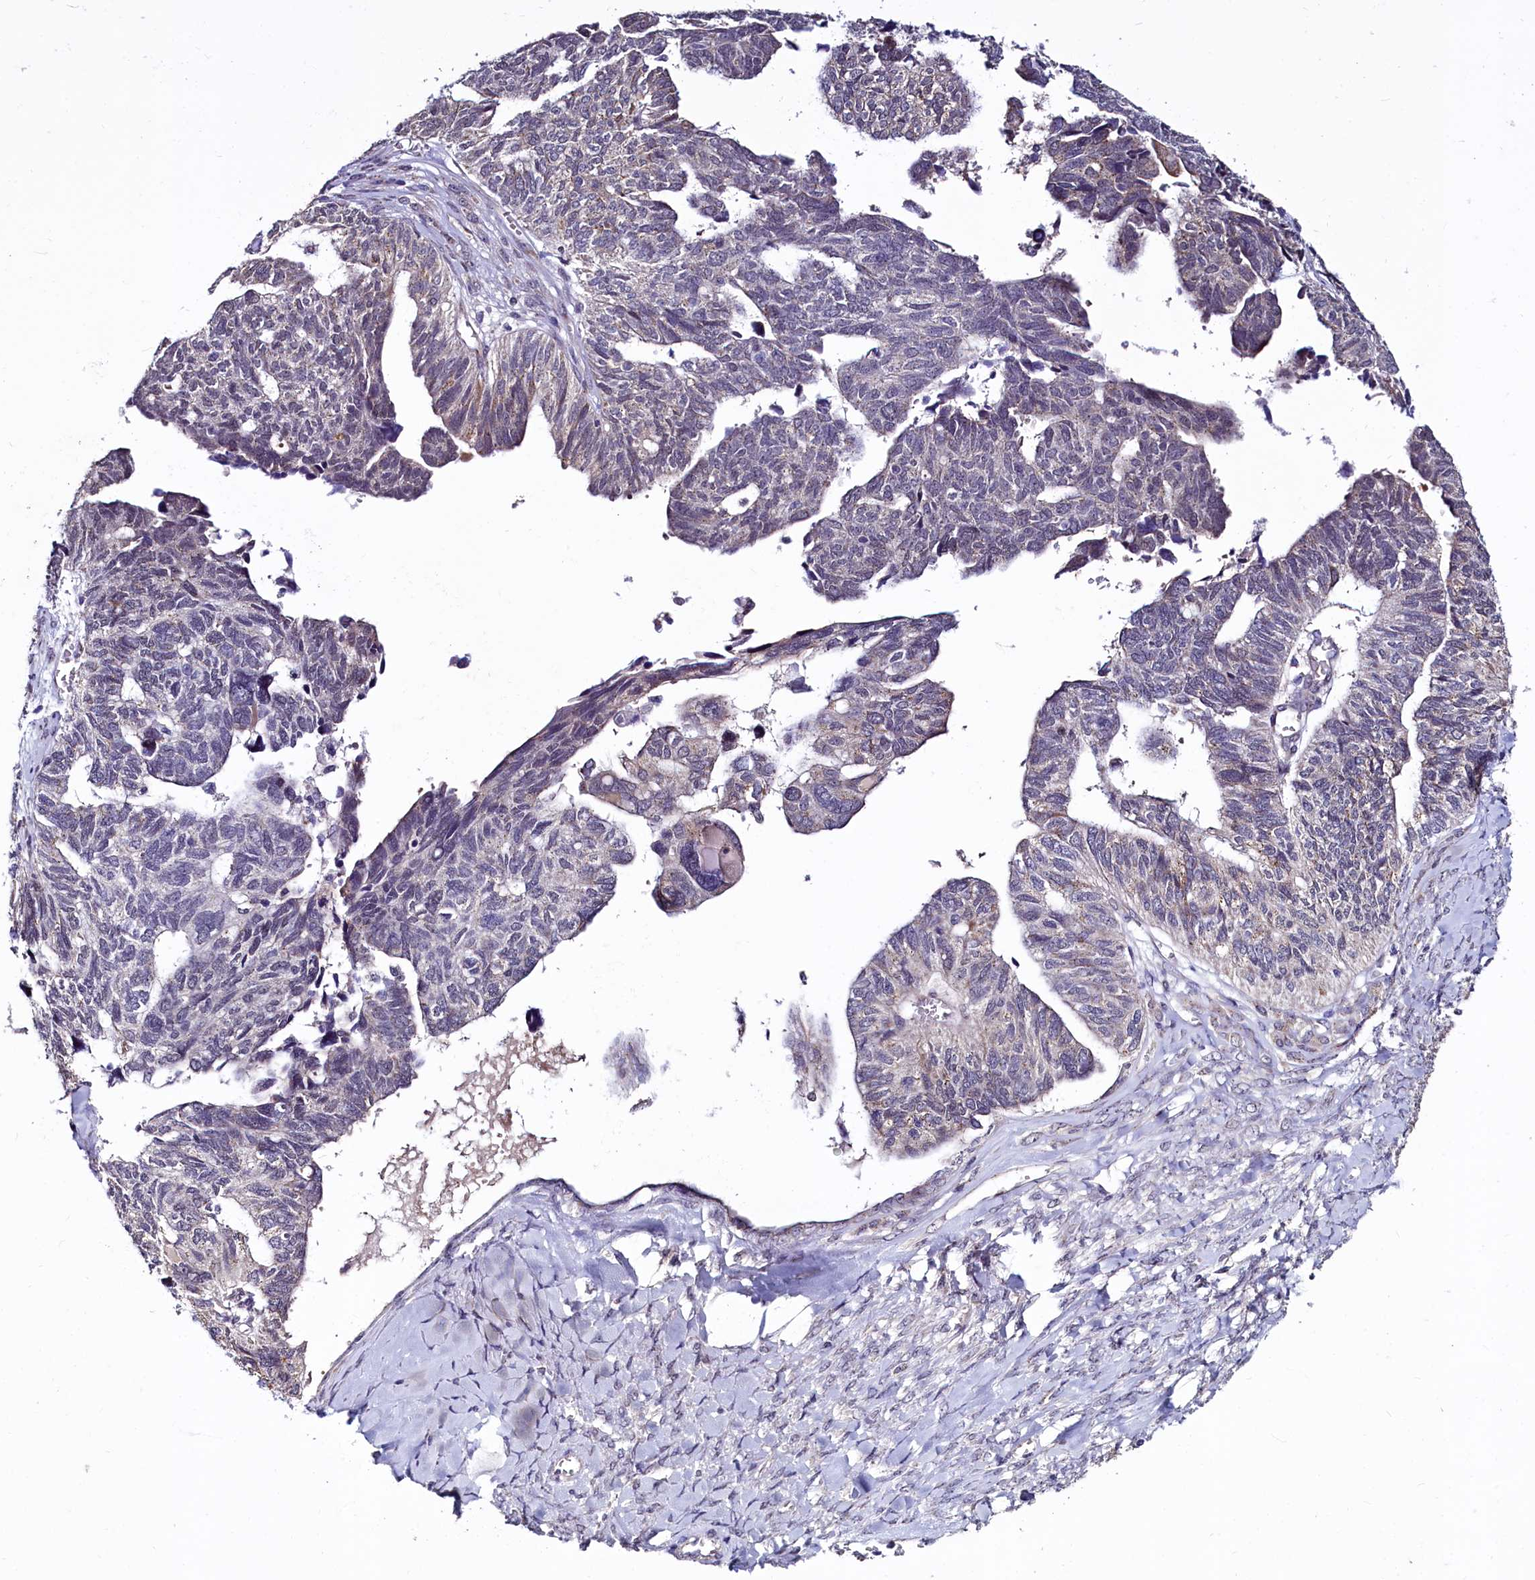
{"staining": {"intensity": "negative", "quantity": "none", "location": "none"}, "tissue": "ovarian cancer", "cell_type": "Tumor cells", "image_type": "cancer", "snomed": [{"axis": "morphology", "description": "Cystadenocarcinoma, serous, NOS"}, {"axis": "topography", "description": "Ovary"}], "caption": "An IHC image of serous cystadenocarcinoma (ovarian) is shown. There is no staining in tumor cells of serous cystadenocarcinoma (ovarian).", "gene": "SEC24C", "patient": {"sex": "female", "age": 79}}